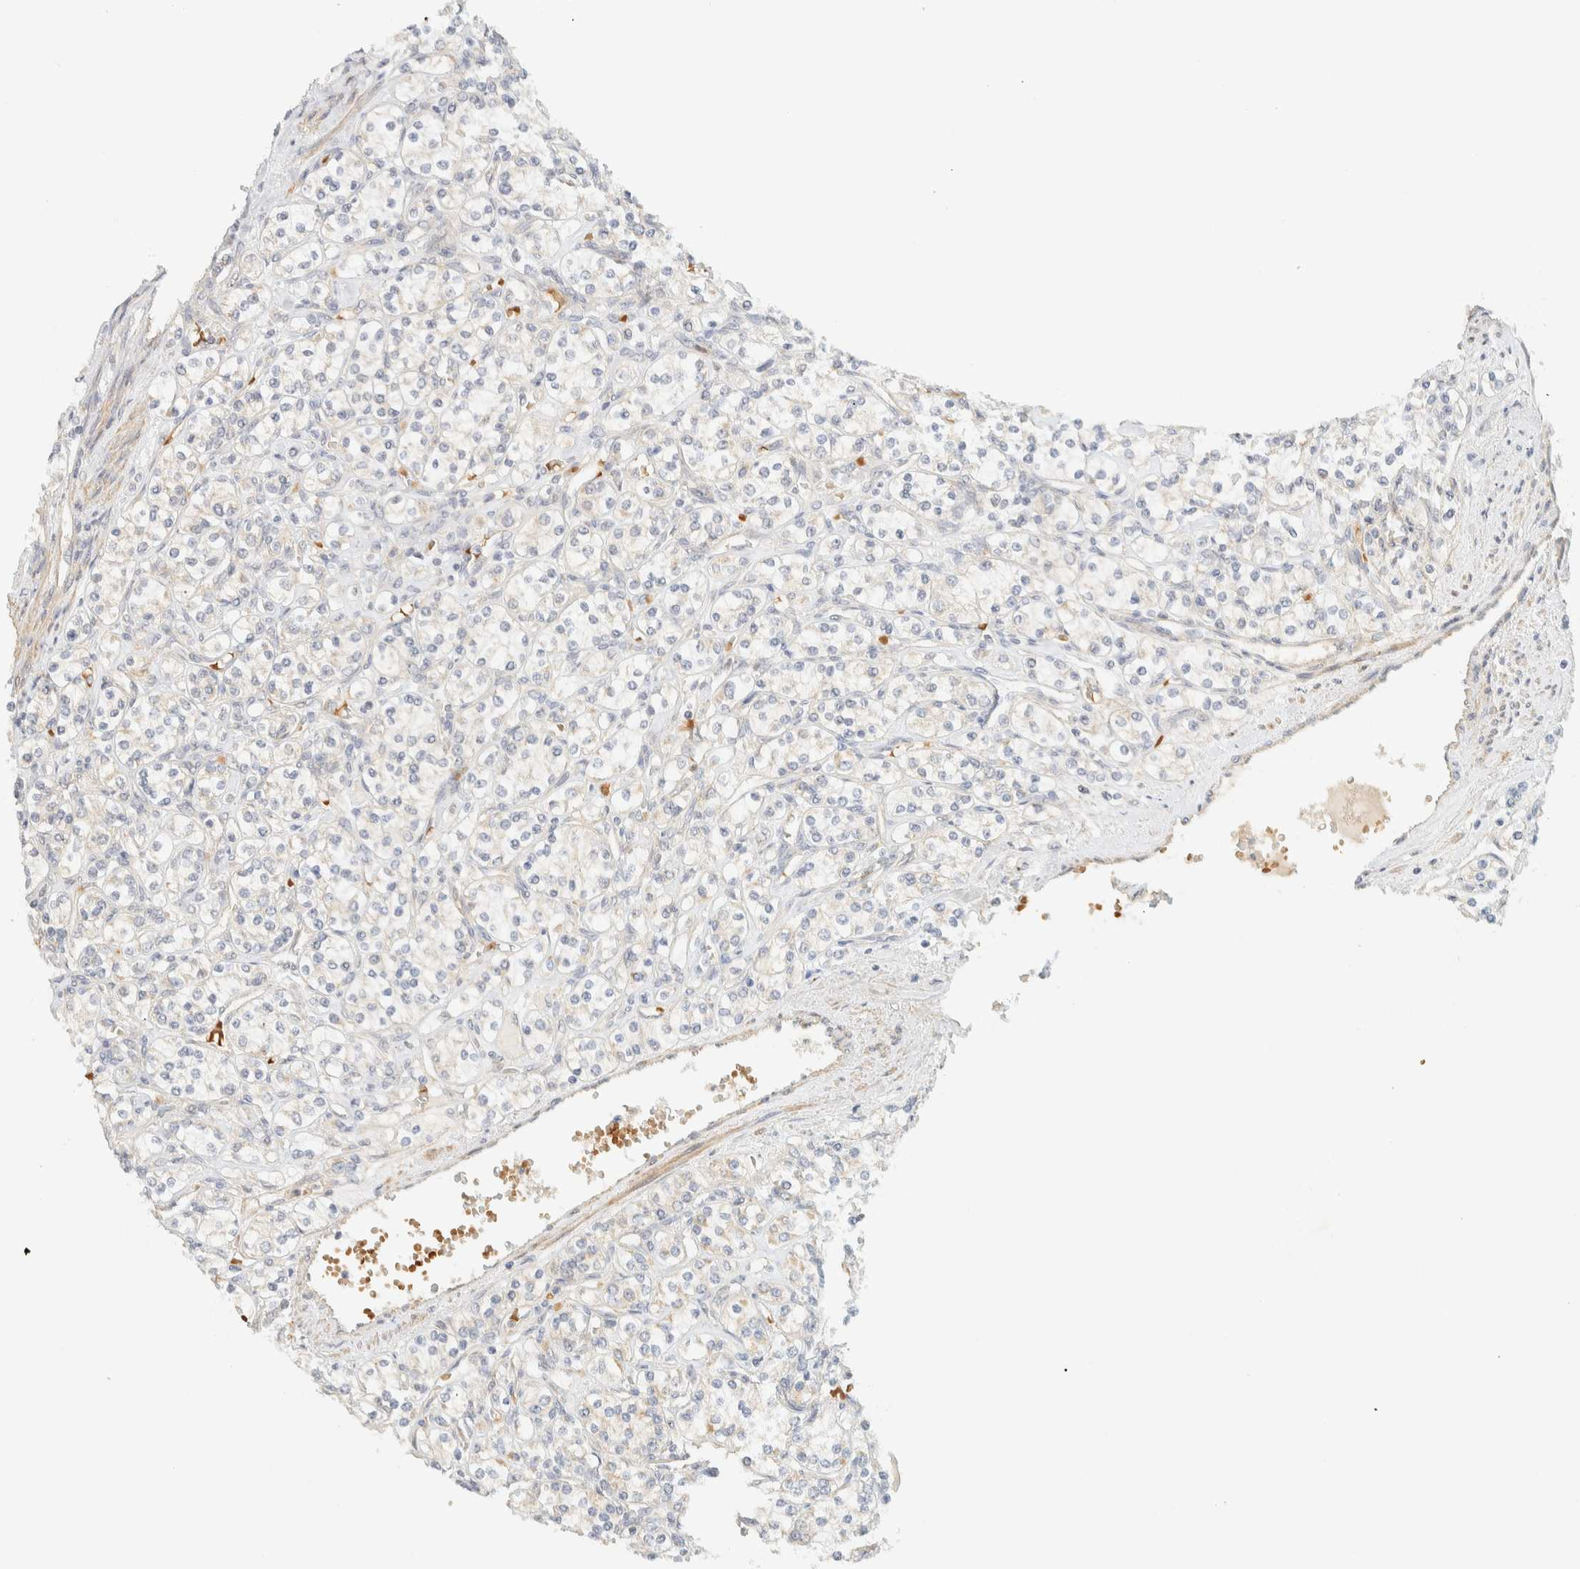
{"staining": {"intensity": "negative", "quantity": "none", "location": "none"}, "tissue": "renal cancer", "cell_type": "Tumor cells", "image_type": "cancer", "snomed": [{"axis": "morphology", "description": "Adenocarcinoma, NOS"}, {"axis": "topography", "description": "Kidney"}], "caption": "Human adenocarcinoma (renal) stained for a protein using immunohistochemistry (IHC) reveals no staining in tumor cells.", "gene": "TNK1", "patient": {"sex": "male", "age": 77}}